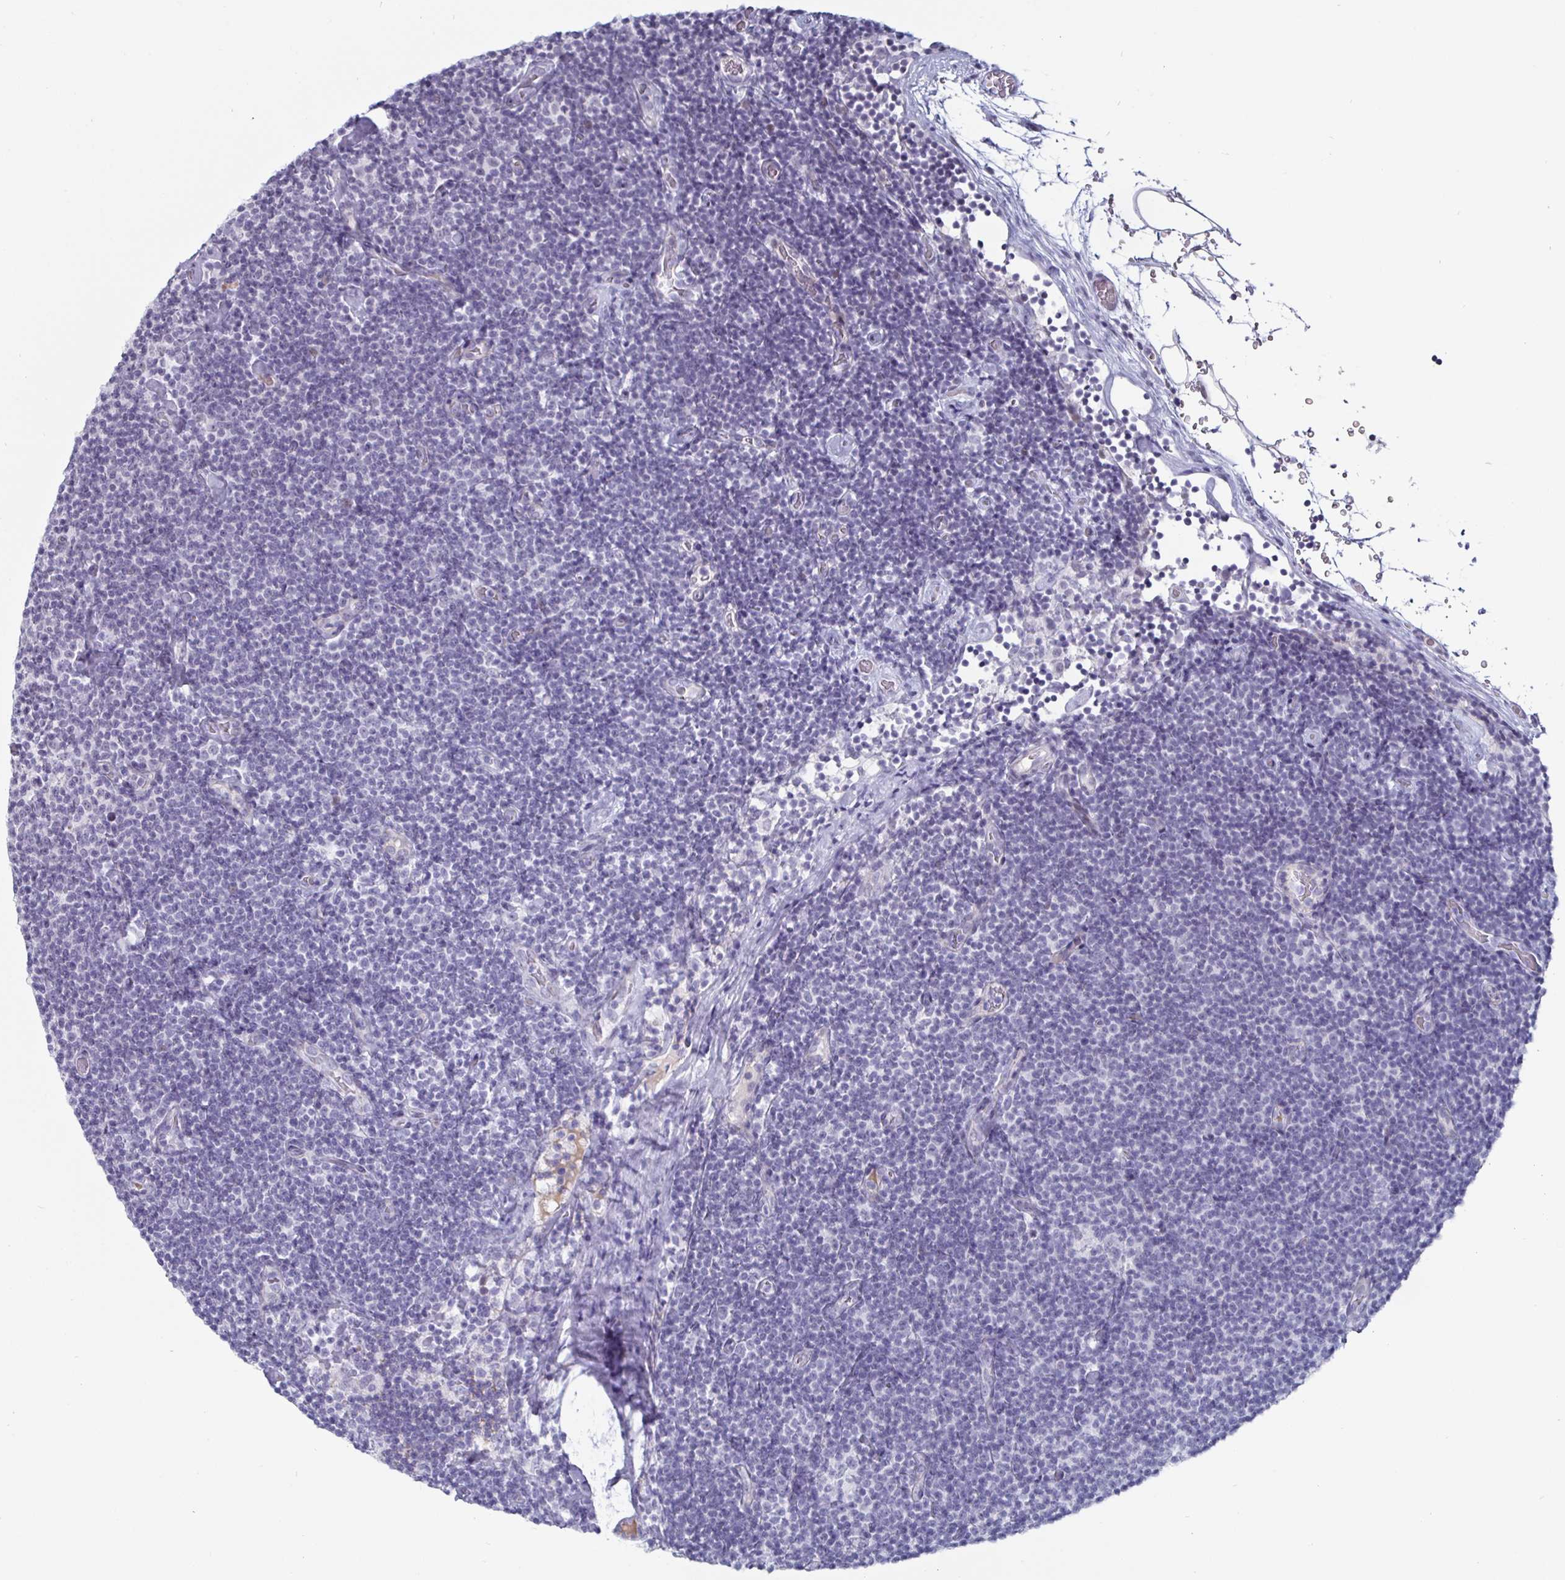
{"staining": {"intensity": "negative", "quantity": "none", "location": "none"}, "tissue": "lymphoma", "cell_type": "Tumor cells", "image_type": "cancer", "snomed": [{"axis": "morphology", "description": "Malignant lymphoma, non-Hodgkin's type, Low grade"}, {"axis": "topography", "description": "Lymph node"}], "caption": "This micrograph is of lymphoma stained with immunohistochemistry (IHC) to label a protein in brown with the nuclei are counter-stained blue. There is no staining in tumor cells.", "gene": "OOSP2", "patient": {"sex": "male", "age": 81}}